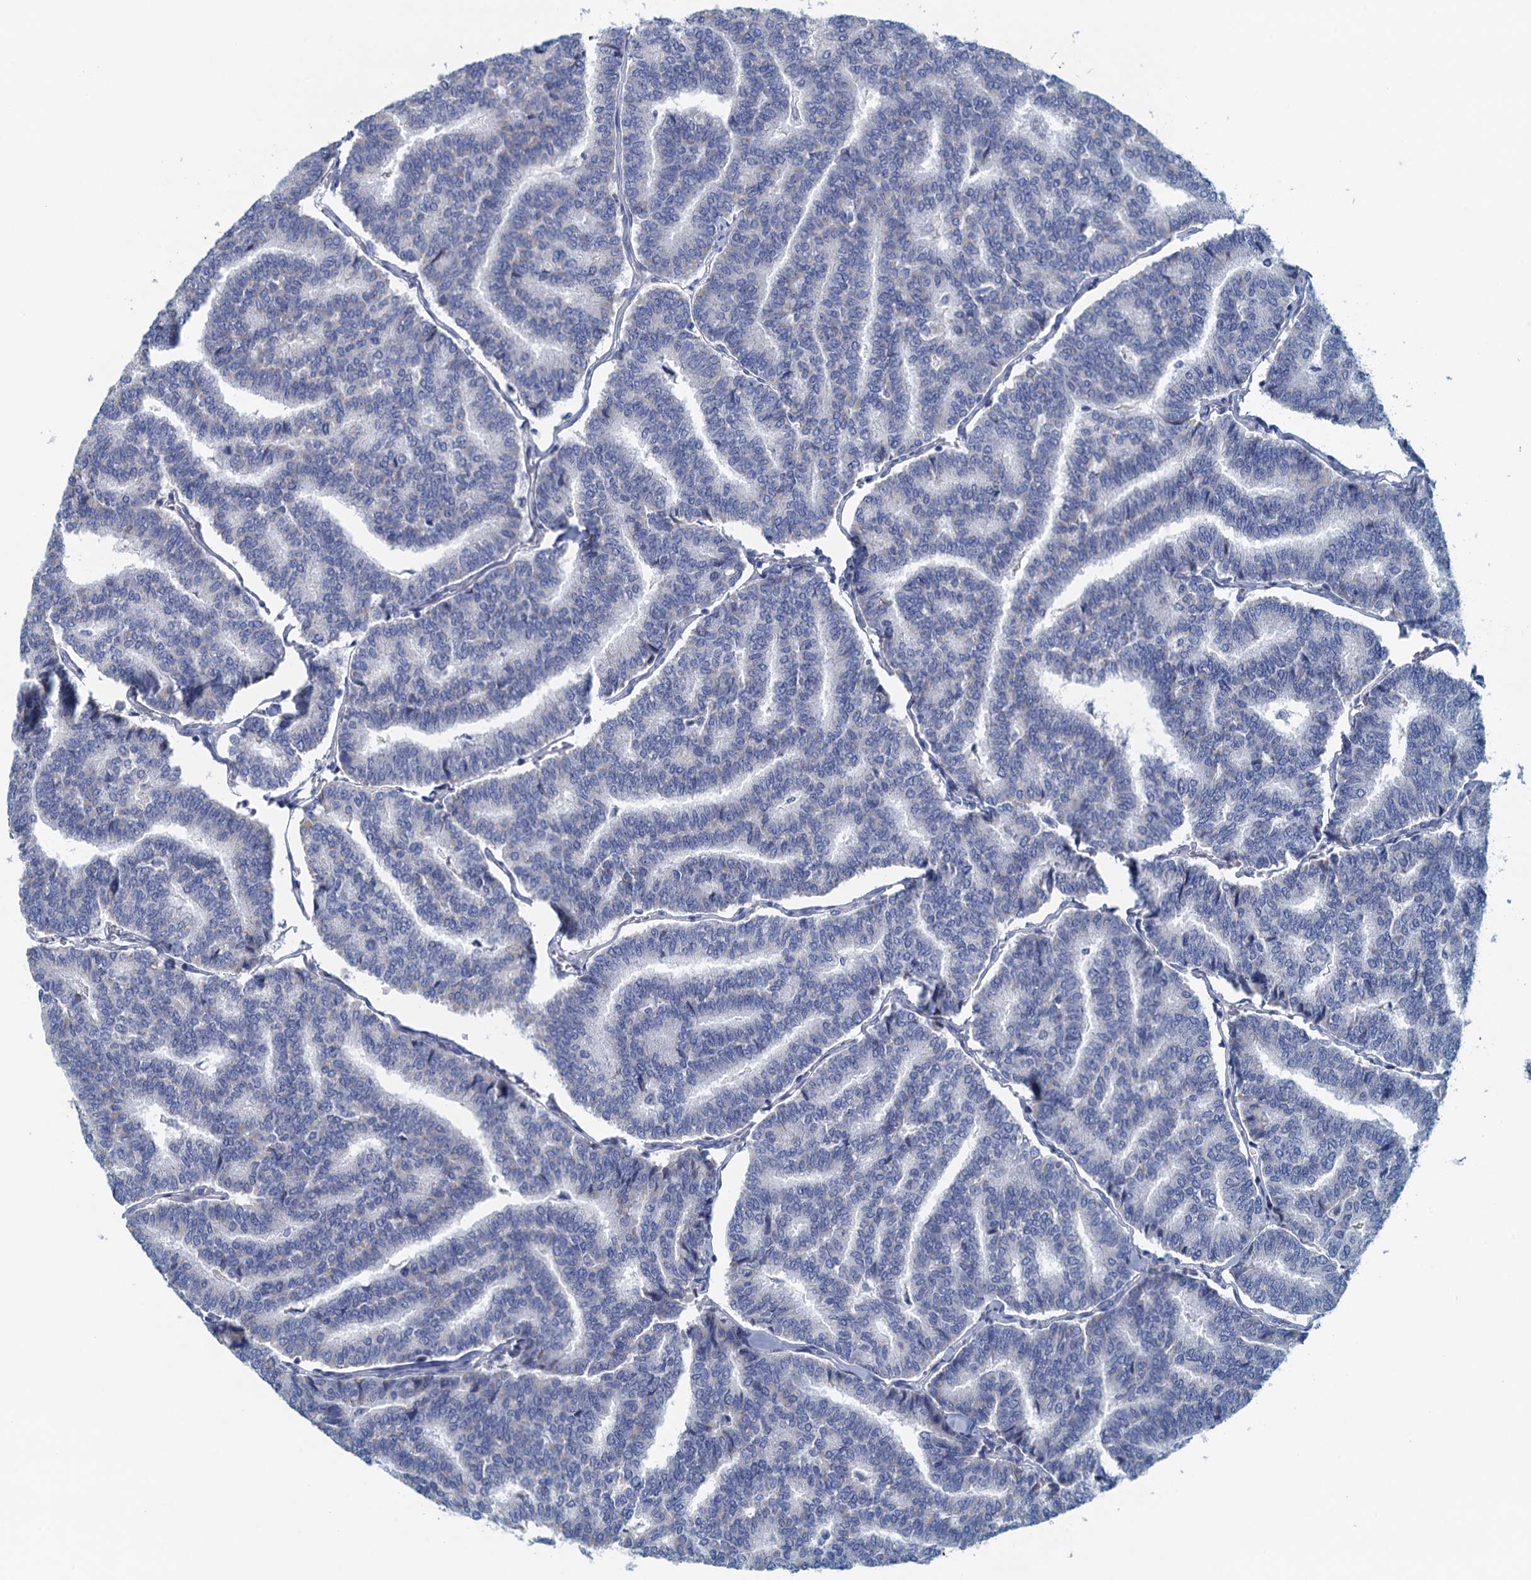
{"staining": {"intensity": "negative", "quantity": "none", "location": "none"}, "tissue": "thyroid cancer", "cell_type": "Tumor cells", "image_type": "cancer", "snomed": [{"axis": "morphology", "description": "Papillary adenocarcinoma, NOS"}, {"axis": "topography", "description": "Thyroid gland"}], "caption": "A histopathology image of human thyroid papillary adenocarcinoma is negative for staining in tumor cells.", "gene": "C10orf88", "patient": {"sex": "female", "age": 35}}